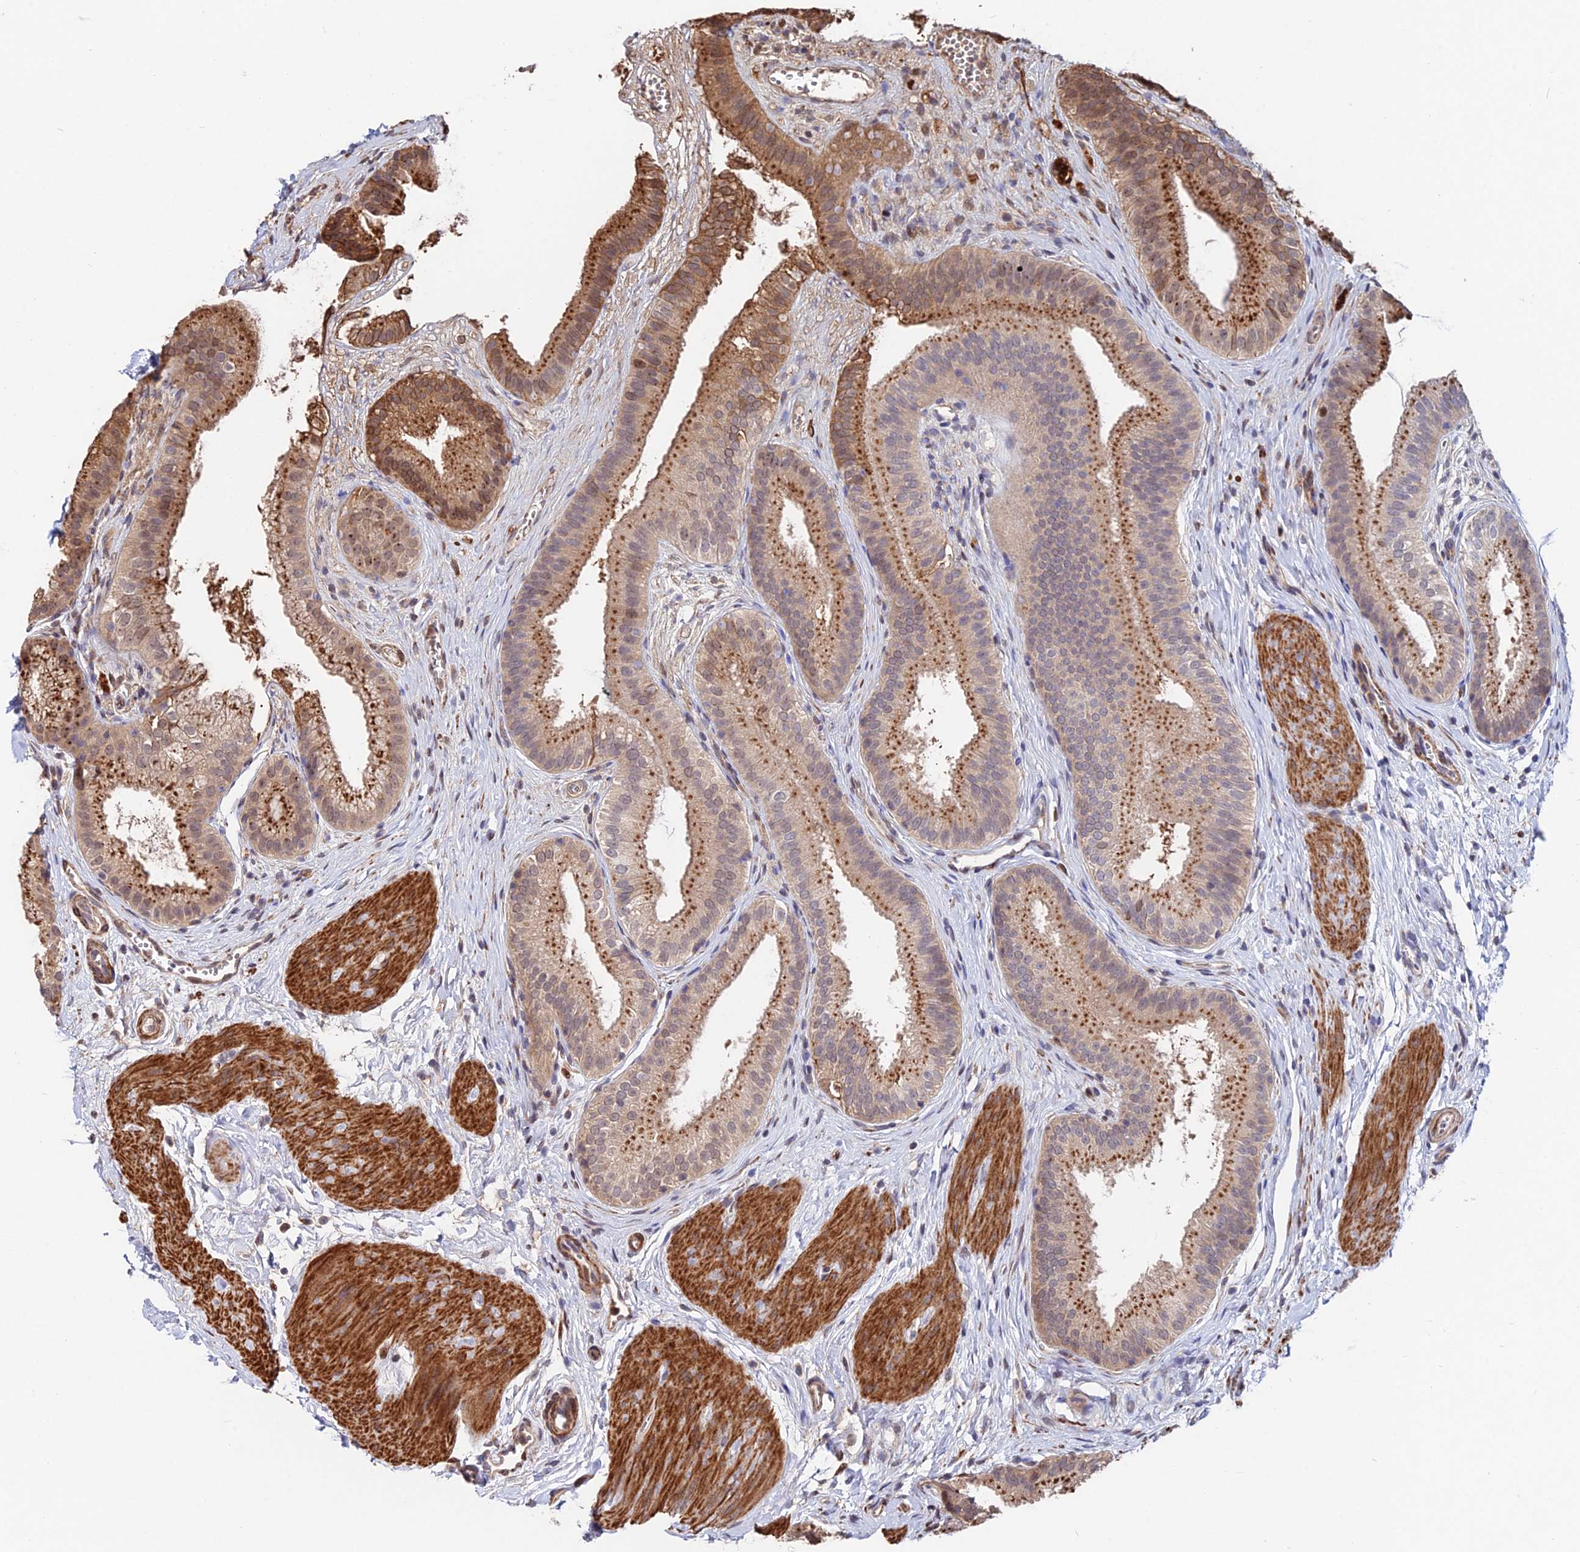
{"staining": {"intensity": "strong", "quantity": "25%-75%", "location": "cytoplasmic/membranous"}, "tissue": "gallbladder", "cell_type": "Glandular cells", "image_type": "normal", "snomed": [{"axis": "morphology", "description": "Normal tissue, NOS"}, {"axis": "topography", "description": "Gallbladder"}], "caption": "Glandular cells demonstrate high levels of strong cytoplasmic/membranous expression in approximately 25%-75% of cells in unremarkable gallbladder.", "gene": "ACTR5", "patient": {"sex": "female", "age": 54}}